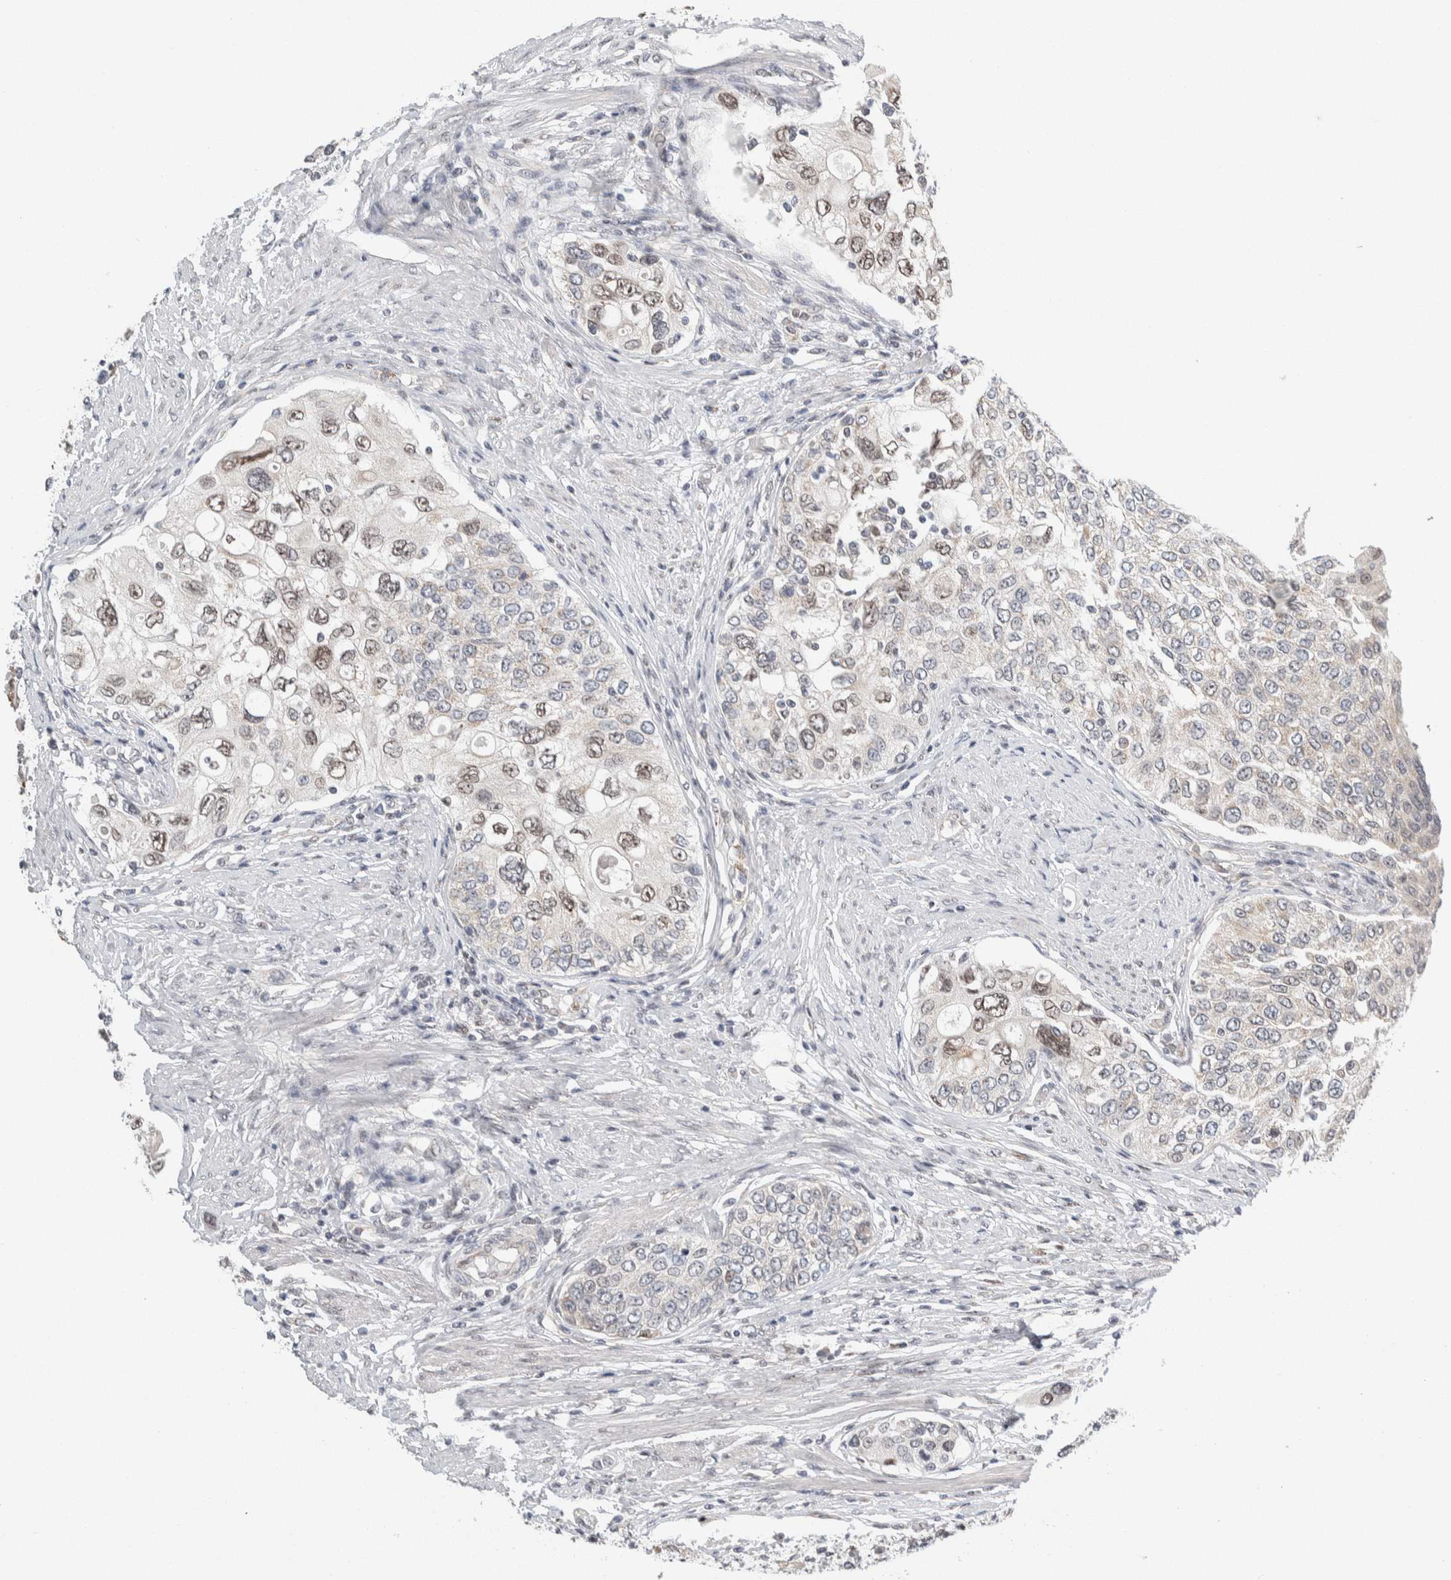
{"staining": {"intensity": "moderate", "quantity": "25%-75%", "location": "nuclear"}, "tissue": "urothelial cancer", "cell_type": "Tumor cells", "image_type": "cancer", "snomed": [{"axis": "morphology", "description": "Urothelial carcinoma, High grade"}, {"axis": "topography", "description": "Urinary bladder"}], "caption": "High-power microscopy captured an immunohistochemistry image of high-grade urothelial carcinoma, revealing moderate nuclear staining in about 25%-75% of tumor cells. The protein of interest is stained brown, and the nuclei are stained in blue (DAB IHC with brightfield microscopy, high magnification).", "gene": "NEUROD1", "patient": {"sex": "female", "age": 56}}